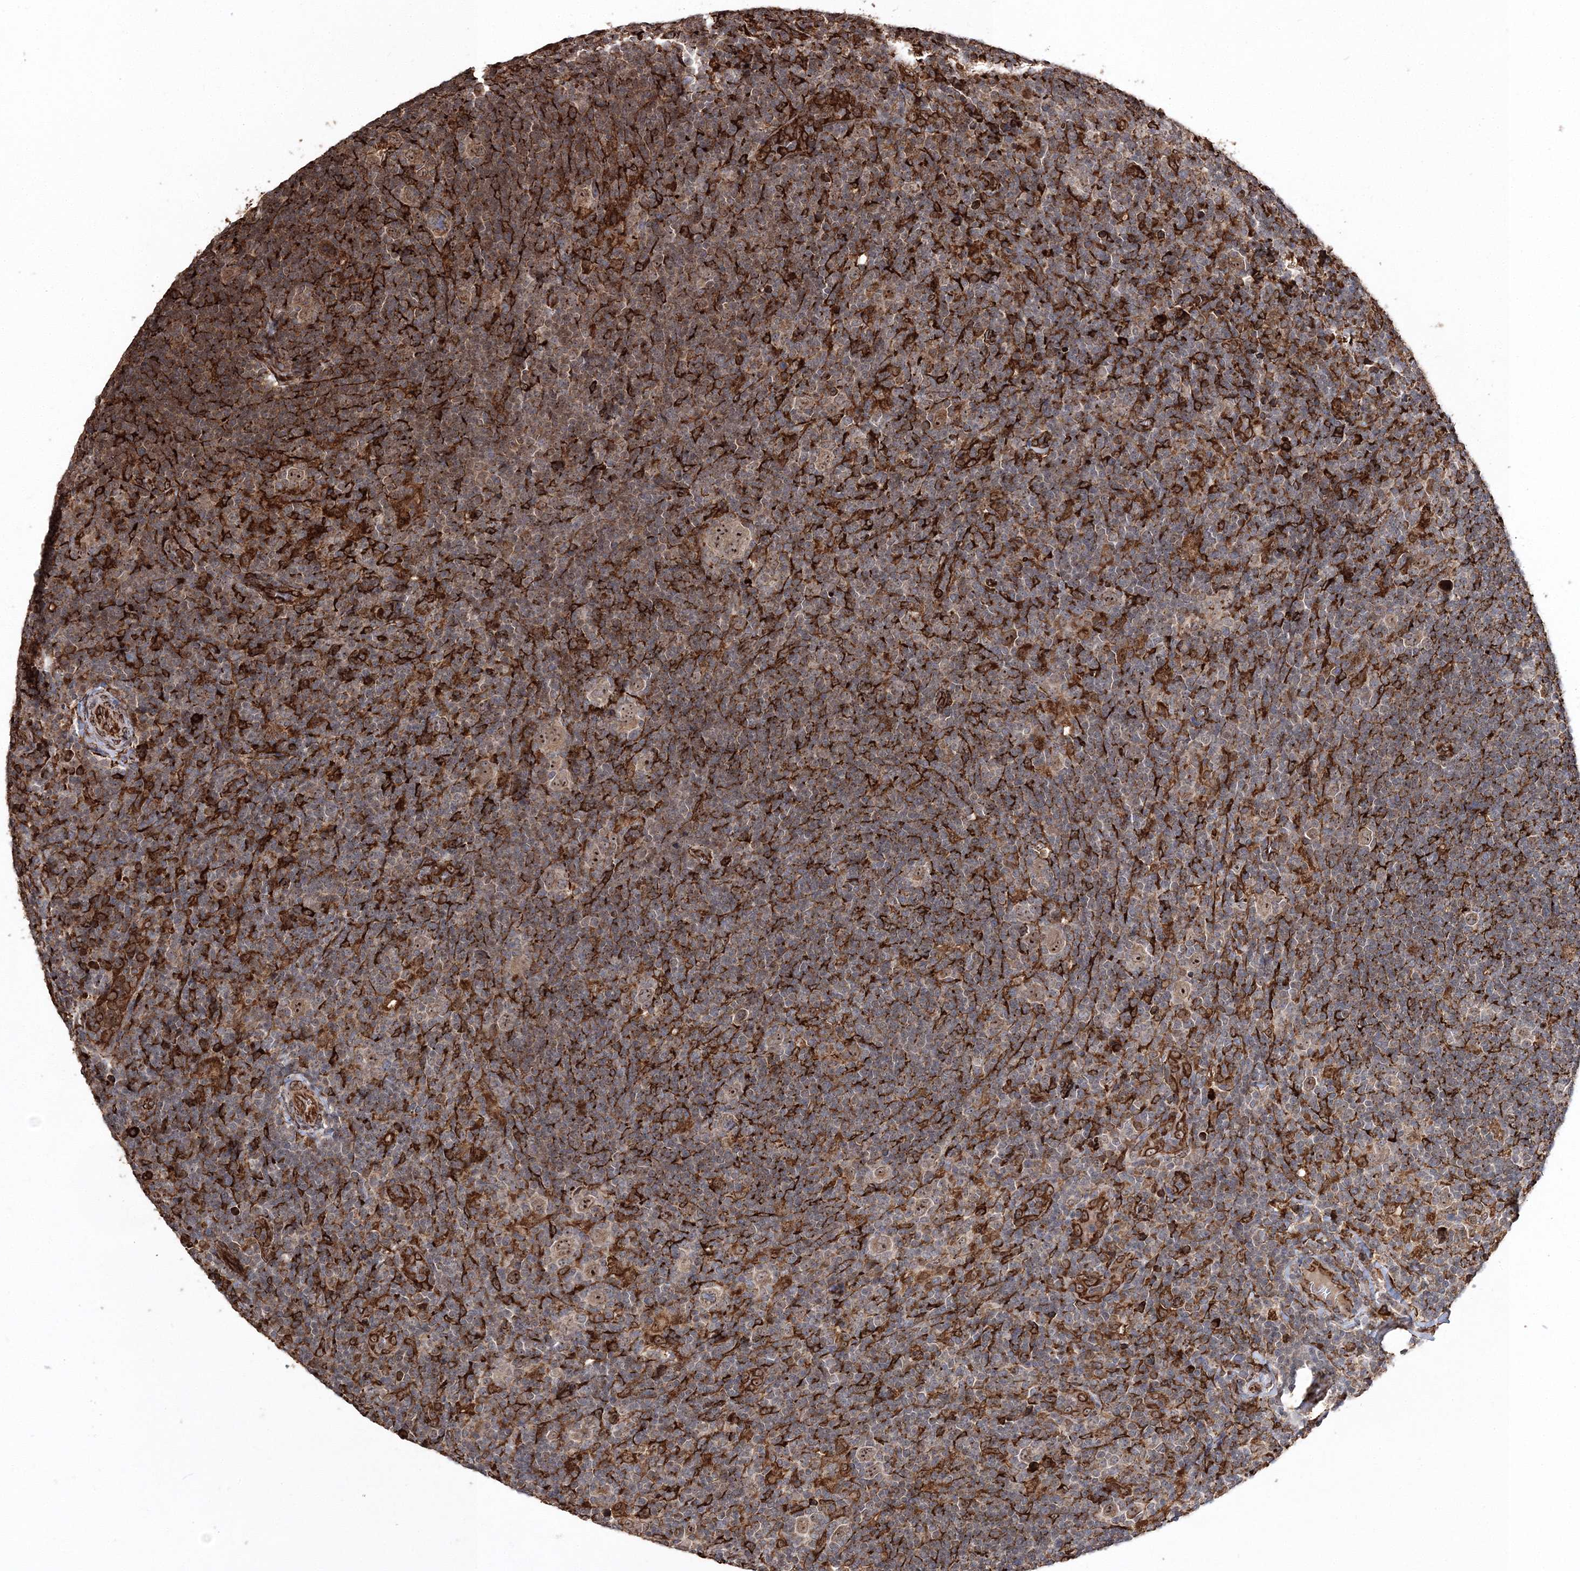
{"staining": {"intensity": "moderate", "quantity": ">75%", "location": "cytoplasmic/membranous,nuclear"}, "tissue": "lymphoma", "cell_type": "Tumor cells", "image_type": "cancer", "snomed": [{"axis": "morphology", "description": "Hodgkin's disease, NOS"}, {"axis": "topography", "description": "Lymph node"}], "caption": "Hodgkin's disease was stained to show a protein in brown. There is medium levels of moderate cytoplasmic/membranous and nuclear staining in approximately >75% of tumor cells.", "gene": "SCRN3", "patient": {"sex": "female", "age": 57}}